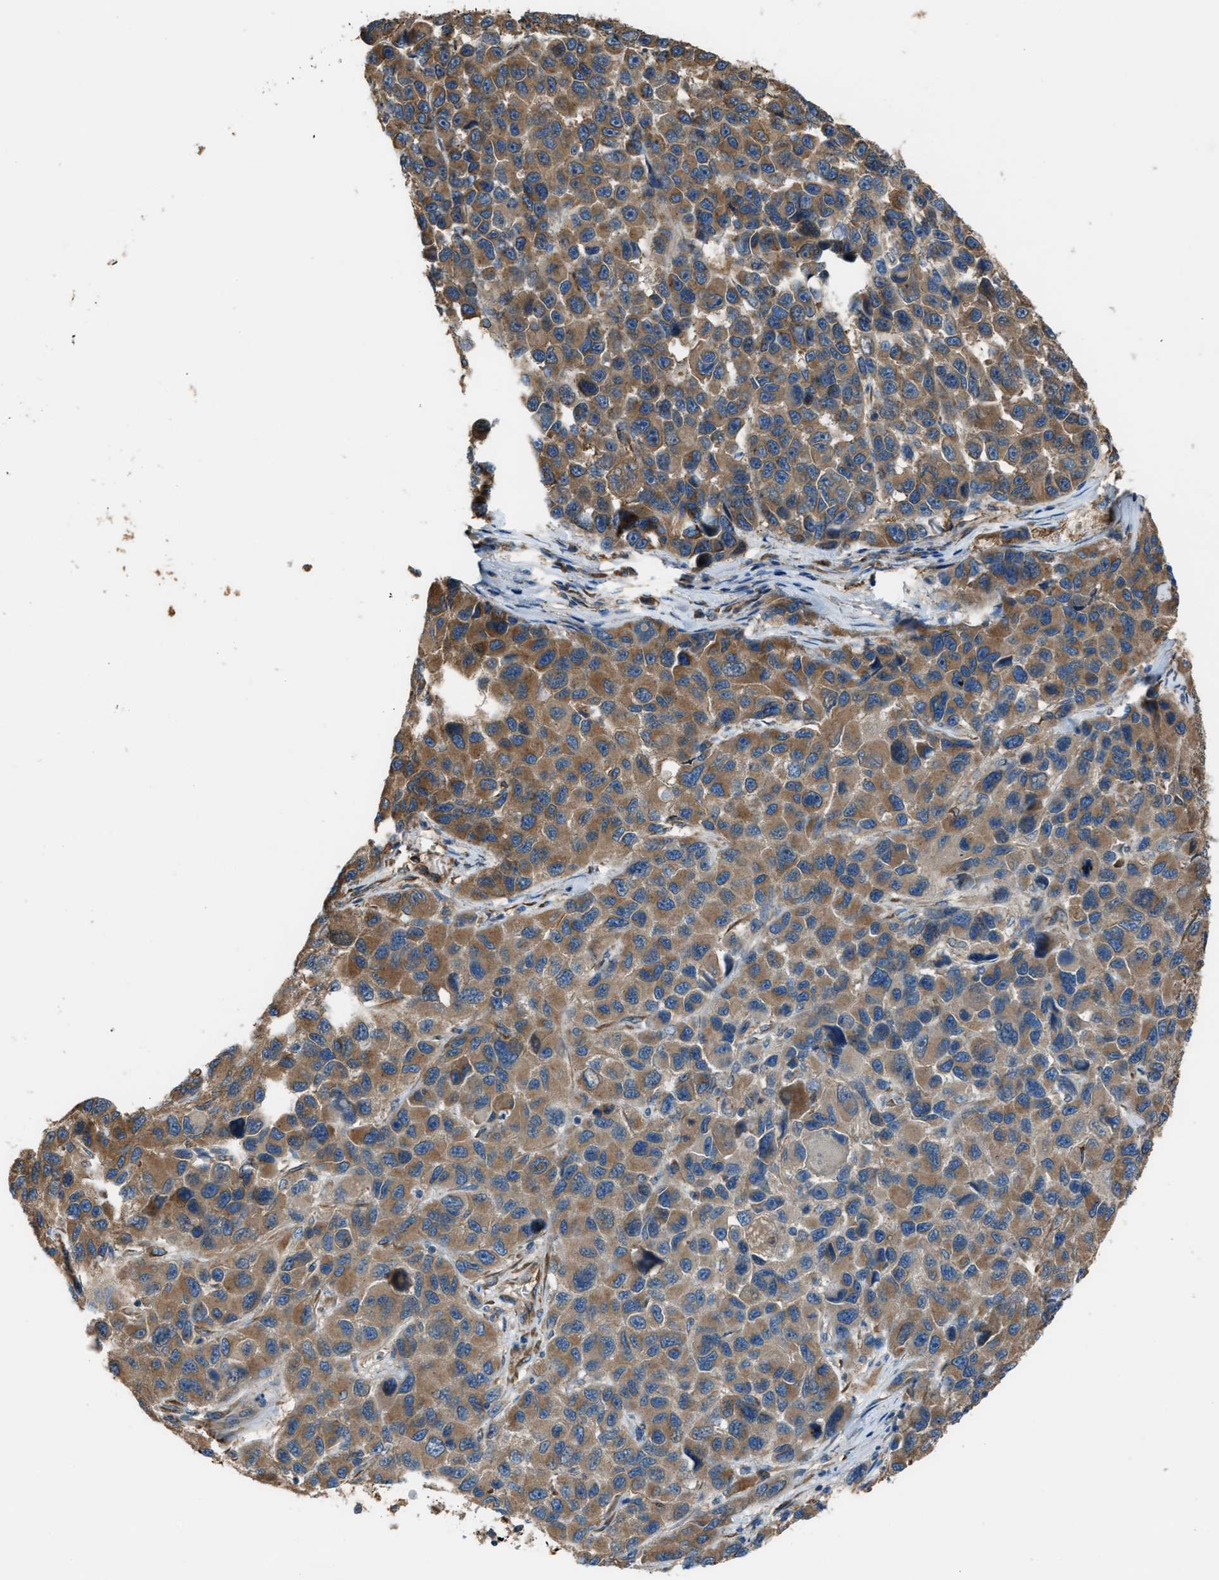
{"staining": {"intensity": "moderate", "quantity": ">75%", "location": "cytoplasmic/membranous"}, "tissue": "melanoma", "cell_type": "Tumor cells", "image_type": "cancer", "snomed": [{"axis": "morphology", "description": "Malignant melanoma, NOS"}, {"axis": "topography", "description": "Skin"}], "caption": "This image displays immunohistochemistry (IHC) staining of human melanoma, with medium moderate cytoplasmic/membranous positivity in approximately >75% of tumor cells.", "gene": "TRPC1", "patient": {"sex": "male", "age": 53}}